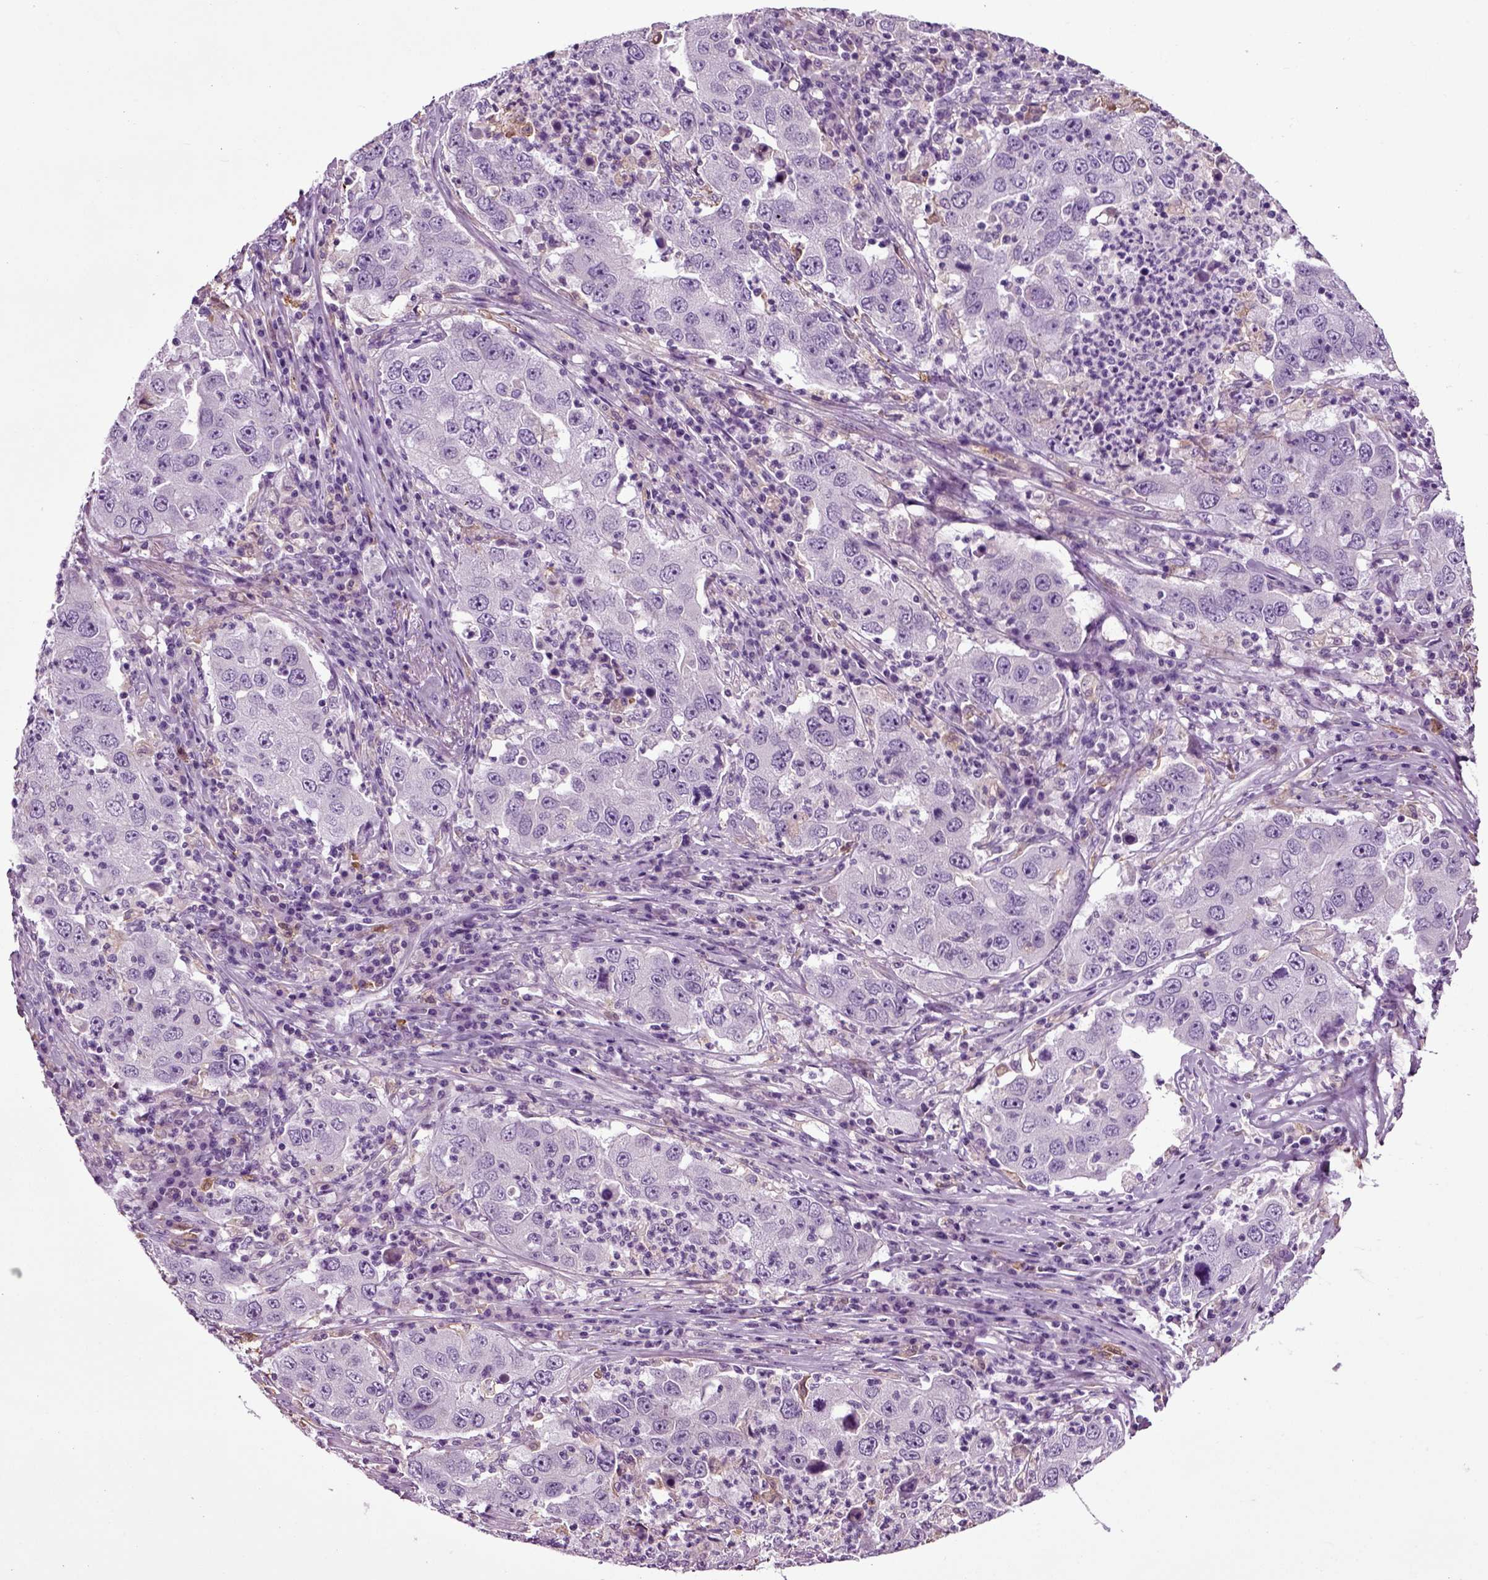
{"staining": {"intensity": "negative", "quantity": "none", "location": "none"}, "tissue": "lung cancer", "cell_type": "Tumor cells", "image_type": "cancer", "snomed": [{"axis": "morphology", "description": "Adenocarcinoma, NOS"}, {"axis": "topography", "description": "Lung"}], "caption": "Human adenocarcinoma (lung) stained for a protein using IHC displays no staining in tumor cells.", "gene": "DNAH10", "patient": {"sex": "male", "age": 73}}